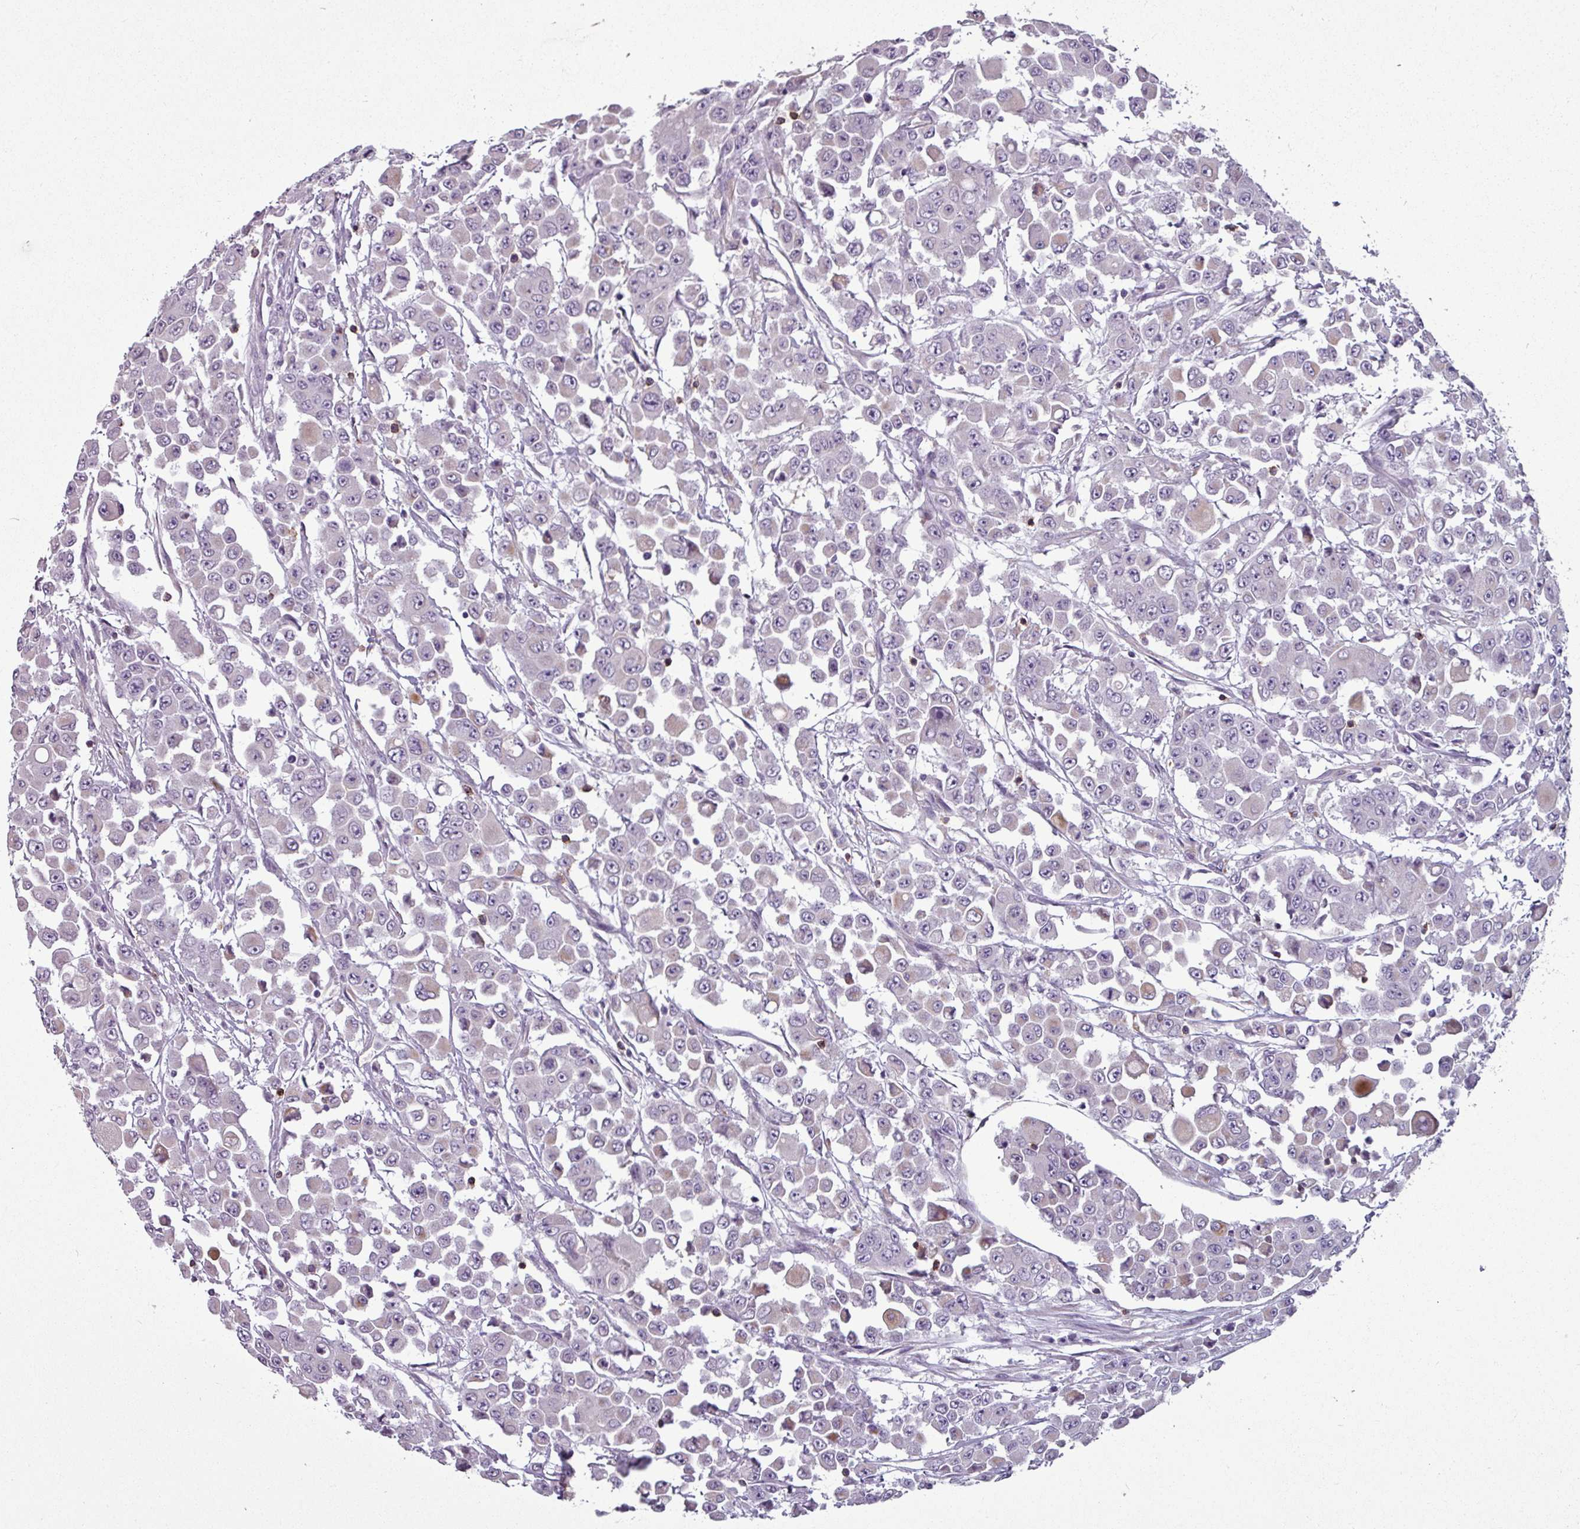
{"staining": {"intensity": "weak", "quantity": "<25%", "location": "cytoplasmic/membranous"}, "tissue": "colorectal cancer", "cell_type": "Tumor cells", "image_type": "cancer", "snomed": [{"axis": "morphology", "description": "Adenocarcinoma, NOS"}, {"axis": "topography", "description": "Colon"}], "caption": "An immunohistochemistry (IHC) image of colorectal adenocarcinoma is shown. There is no staining in tumor cells of colorectal adenocarcinoma.", "gene": "CD8A", "patient": {"sex": "male", "age": 51}}